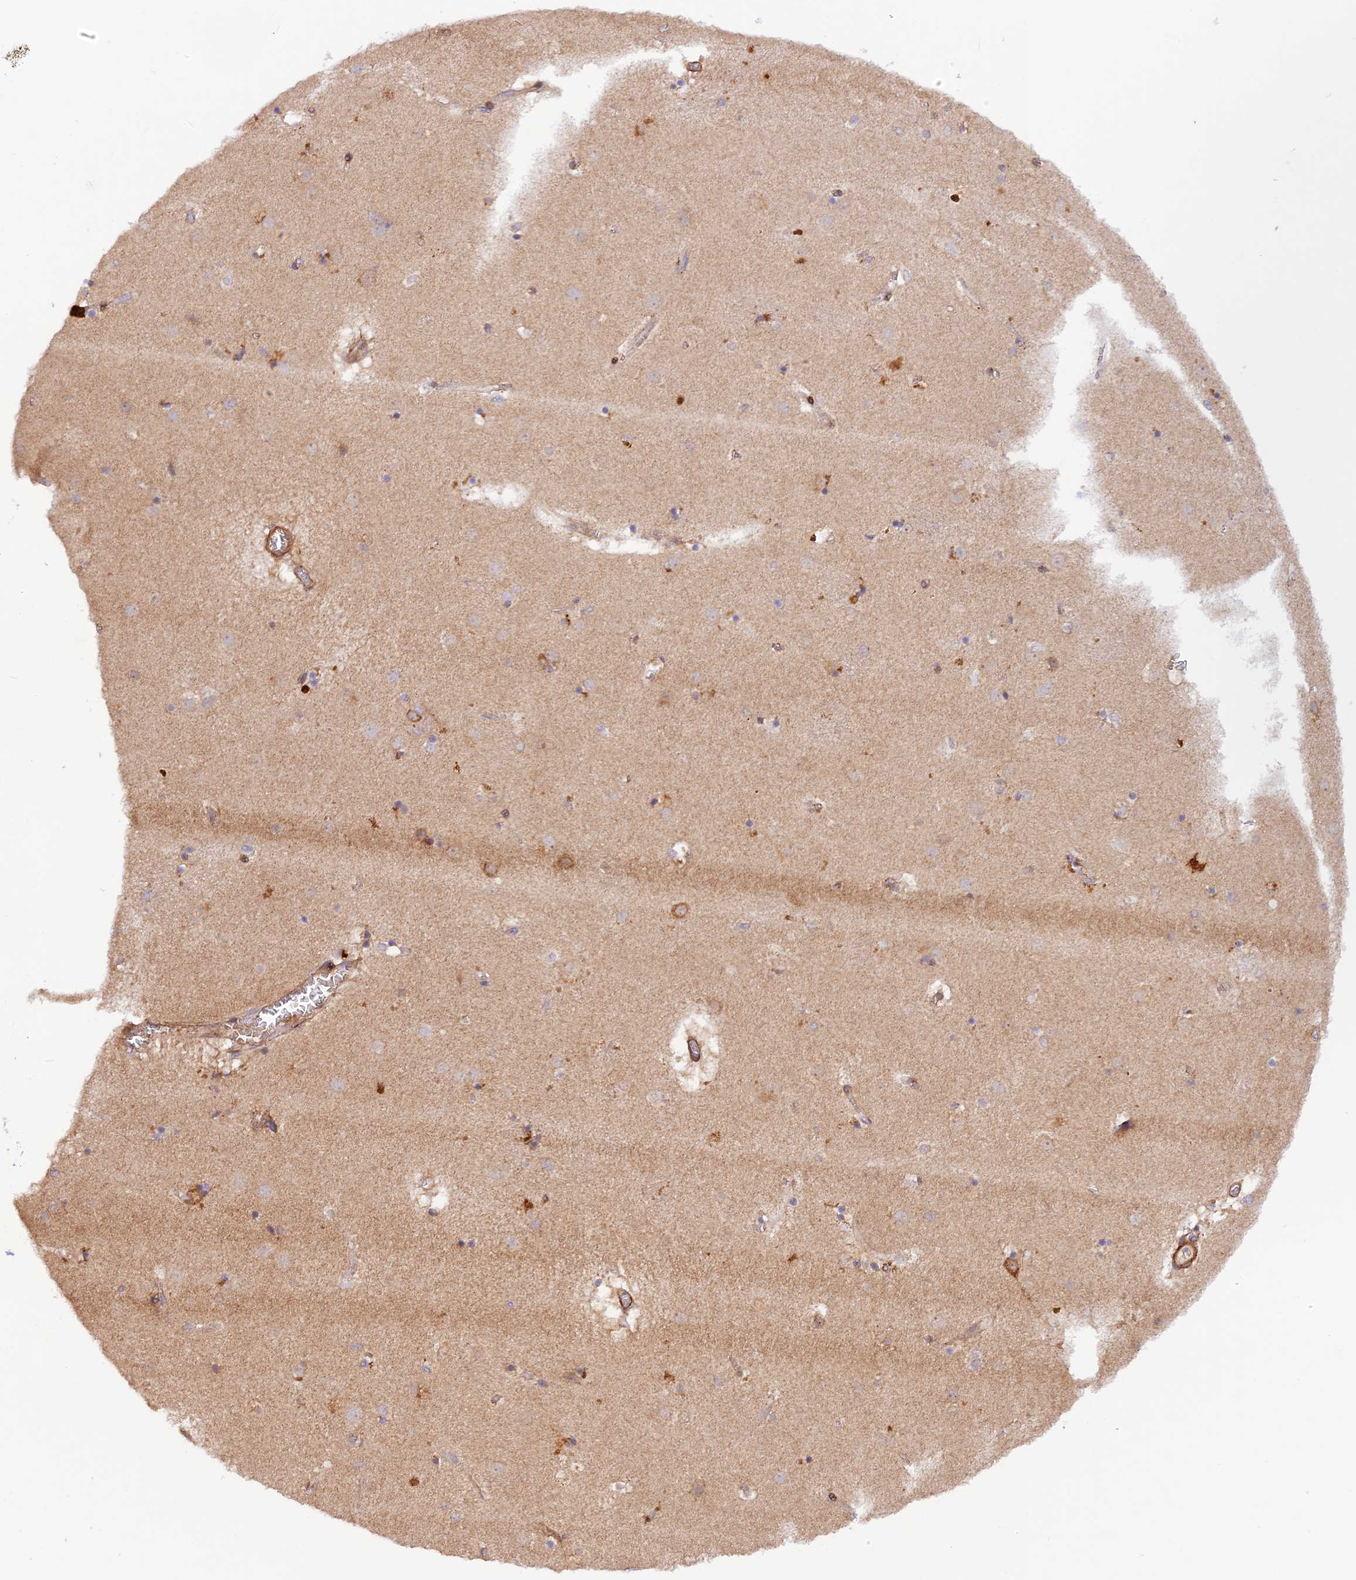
{"staining": {"intensity": "moderate", "quantity": "<25%", "location": "cytoplasmic/membranous"}, "tissue": "caudate", "cell_type": "Glial cells", "image_type": "normal", "snomed": [{"axis": "morphology", "description": "Normal tissue, NOS"}, {"axis": "topography", "description": "Lateral ventricle wall"}], "caption": "About <25% of glial cells in benign caudate exhibit moderate cytoplasmic/membranous protein staining as visualized by brown immunohistochemical staining.", "gene": "WDFY4", "patient": {"sex": "male", "age": 70}}